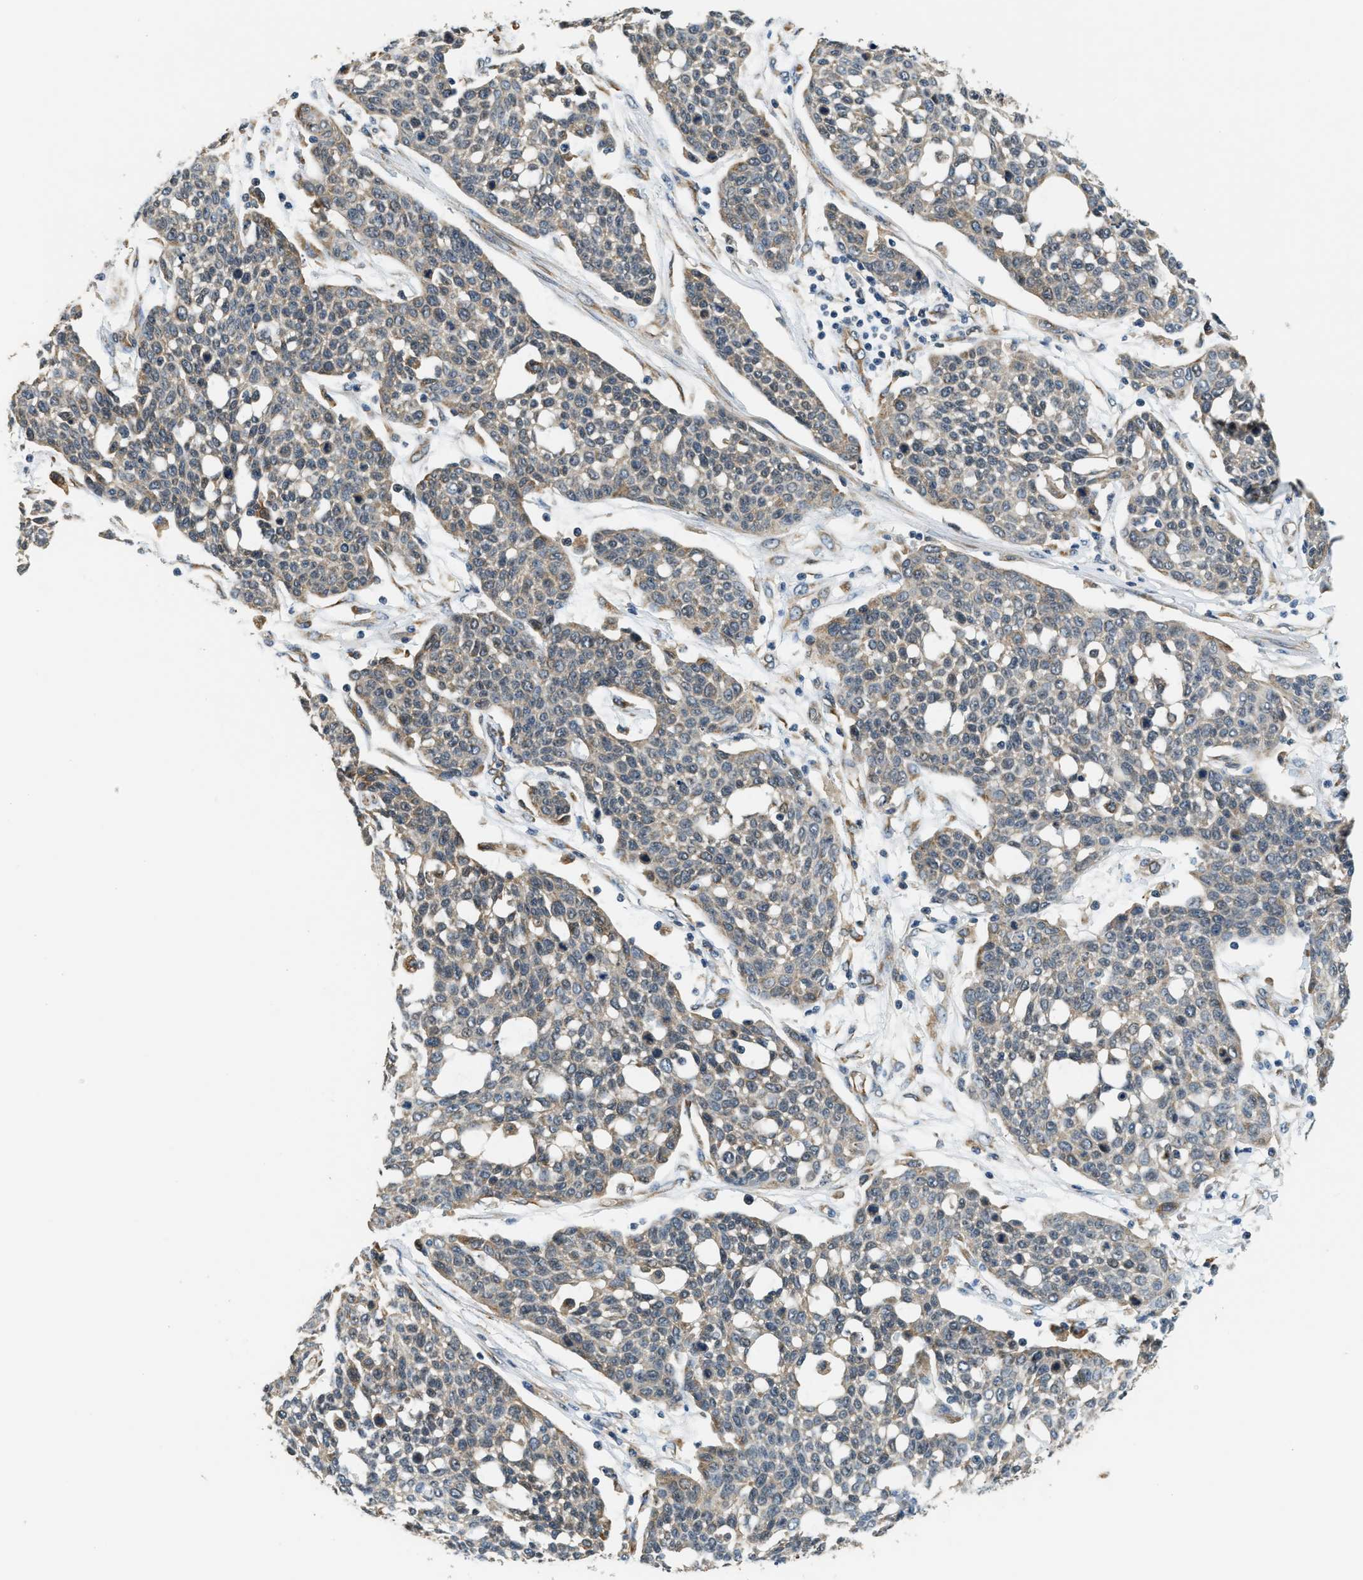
{"staining": {"intensity": "moderate", "quantity": "<25%", "location": "cytoplasmic/membranous"}, "tissue": "cervical cancer", "cell_type": "Tumor cells", "image_type": "cancer", "snomed": [{"axis": "morphology", "description": "Squamous cell carcinoma, NOS"}, {"axis": "topography", "description": "Cervix"}], "caption": "Cervical cancer (squamous cell carcinoma) stained with DAB immunohistochemistry shows low levels of moderate cytoplasmic/membranous expression in approximately <25% of tumor cells. (IHC, brightfield microscopy, high magnification).", "gene": "ALOX12", "patient": {"sex": "female", "age": 34}}